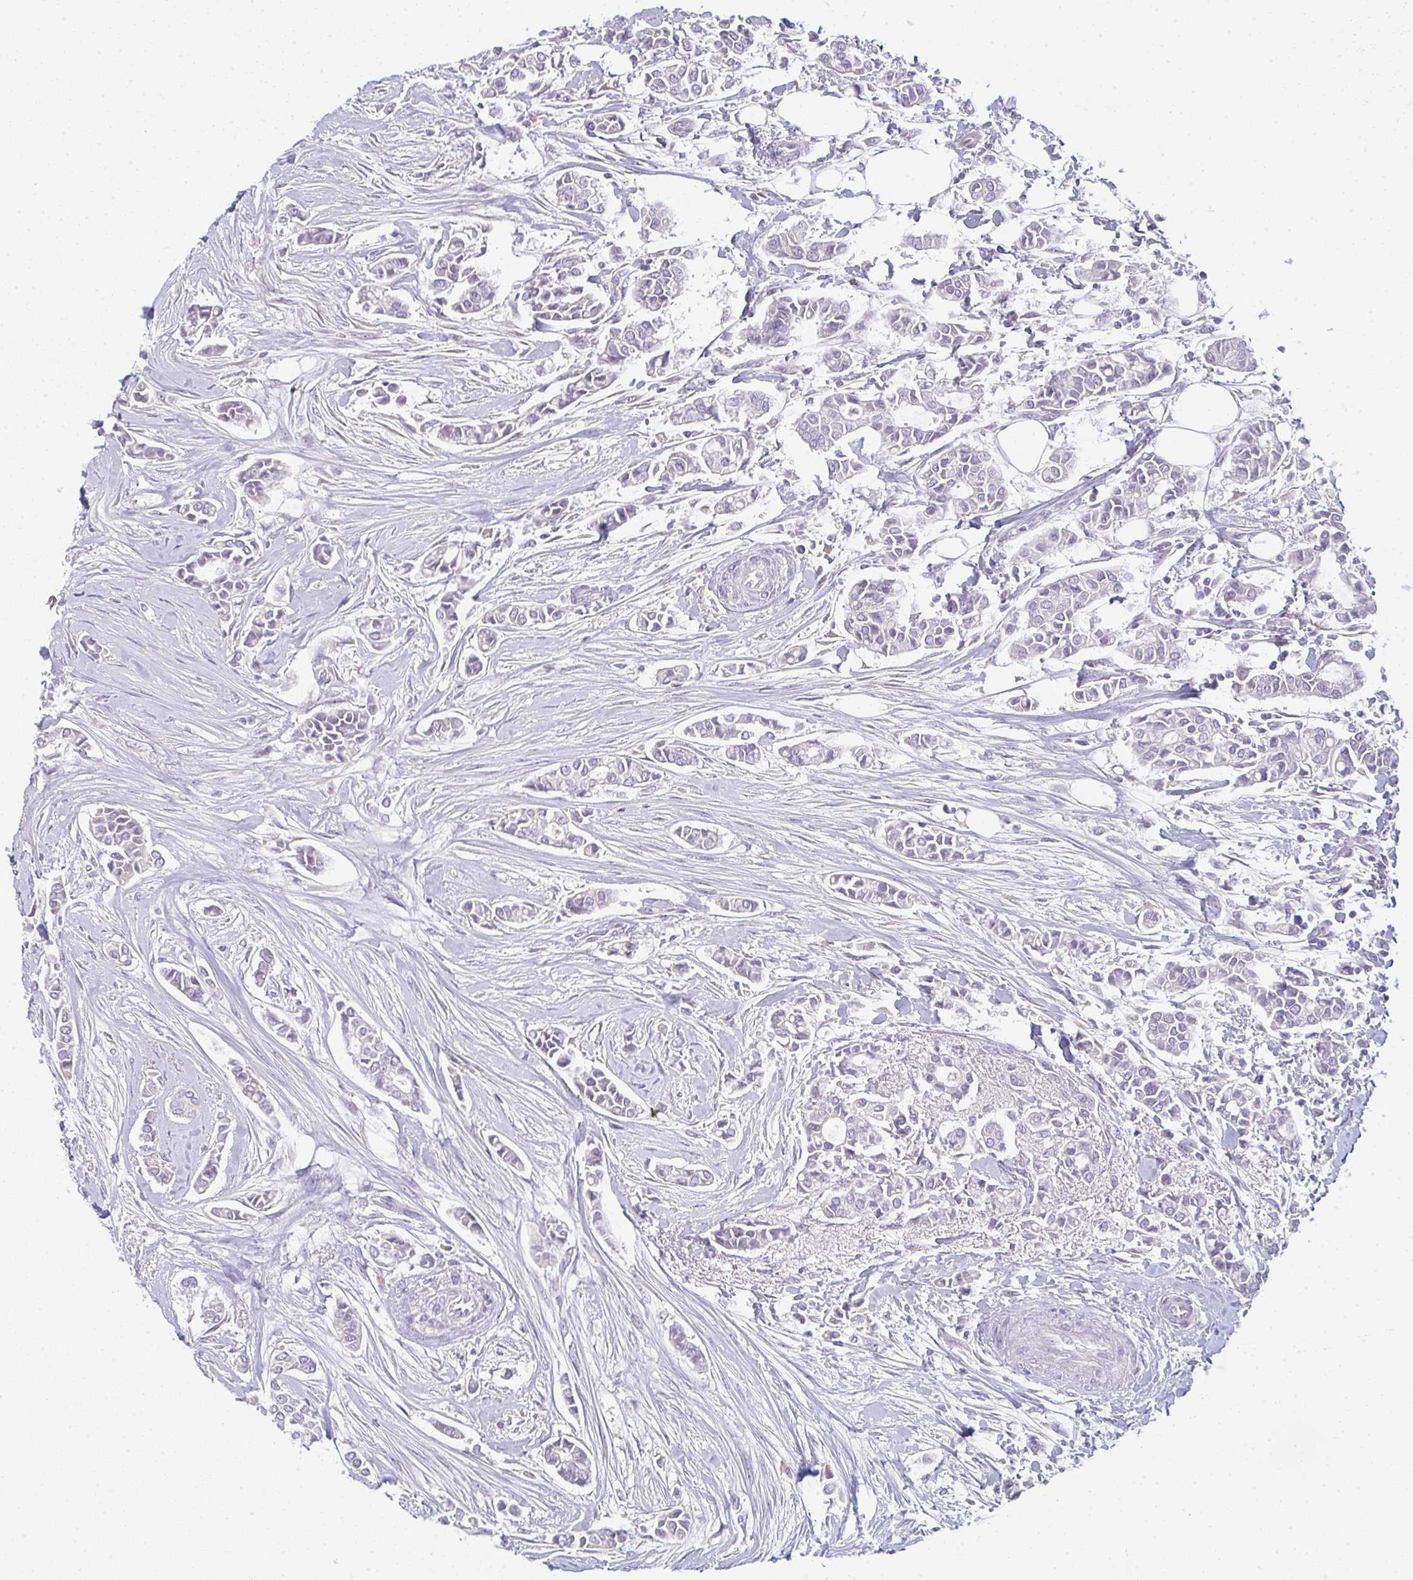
{"staining": {"intensity": "negative", "quantity": "none", "location": "none"}, "tissue": "breast cancer", "cell_type": "Tumor cells", "image_type": "cancer", "snomed": [{"axis": "morphology", "description": "Duct carcinoma"}, {"axis": "topography", "description": "Breast"}], "caption": "Histopathology image shows no protein expression in tumor cells of breast cancer (infiltrating ductal carcinoma) tissue.", "gene": "CACNA1S", "patient": {"sex": "female", "age": 84}}